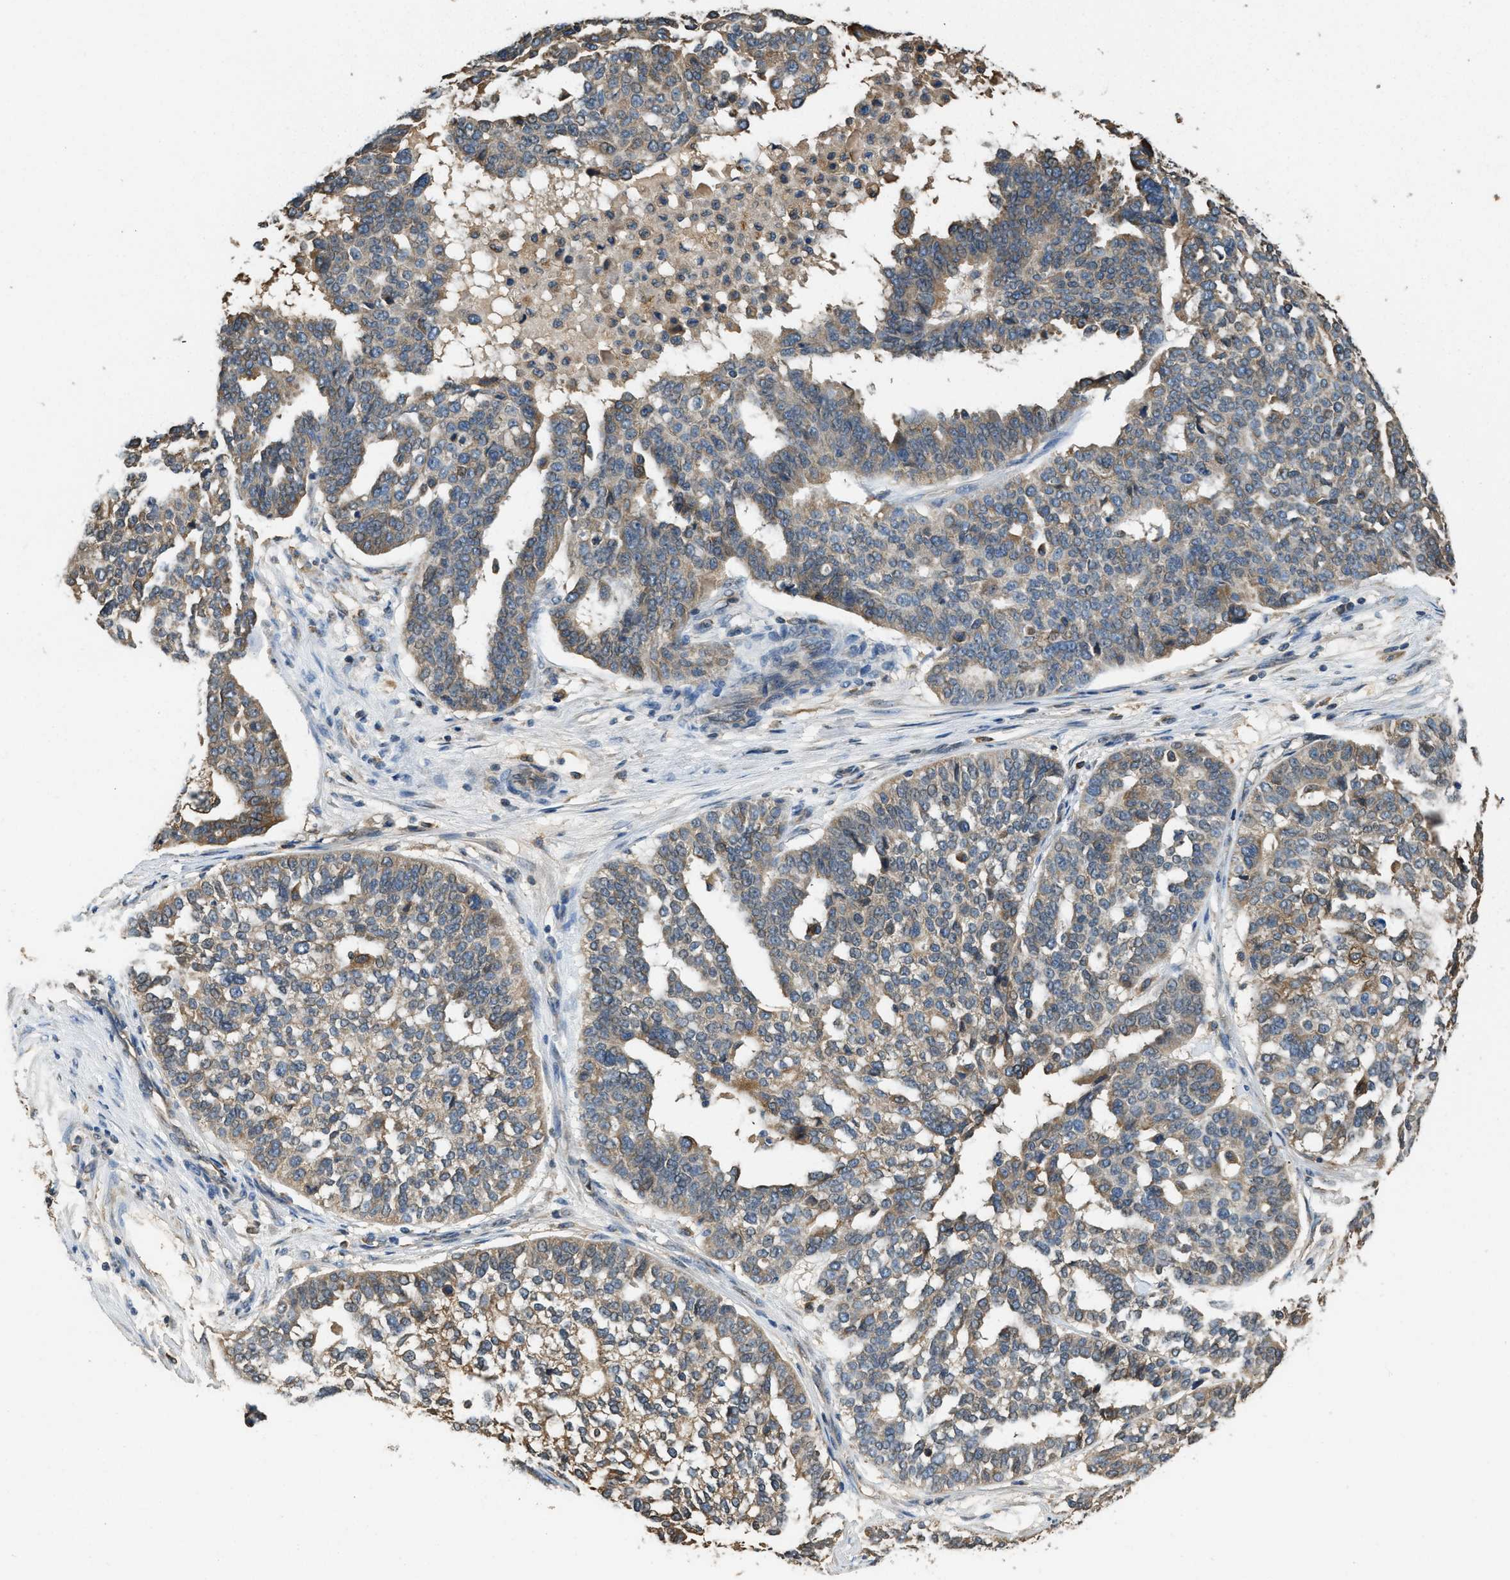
{"staining": {"intensity": "moderate", "quantity": "25%-75%", "location": "cytoplasmic/membranous"}, "tissue": "ovarian cancer", "cell_type": "Tumor cells", "image_type": "cancer", "snomed": [{"axis": "morphology", "description": "Cystadenocarcinoma, serous, NOS"}, {"axis": "topography", "description": "Ovary"}], "caption": "Ovarian cancer stained with a protein marker exhibits moderate staining in tumor cells.", "gene": "BCAP31", "patient": {"sex": "female", "age": 59}}